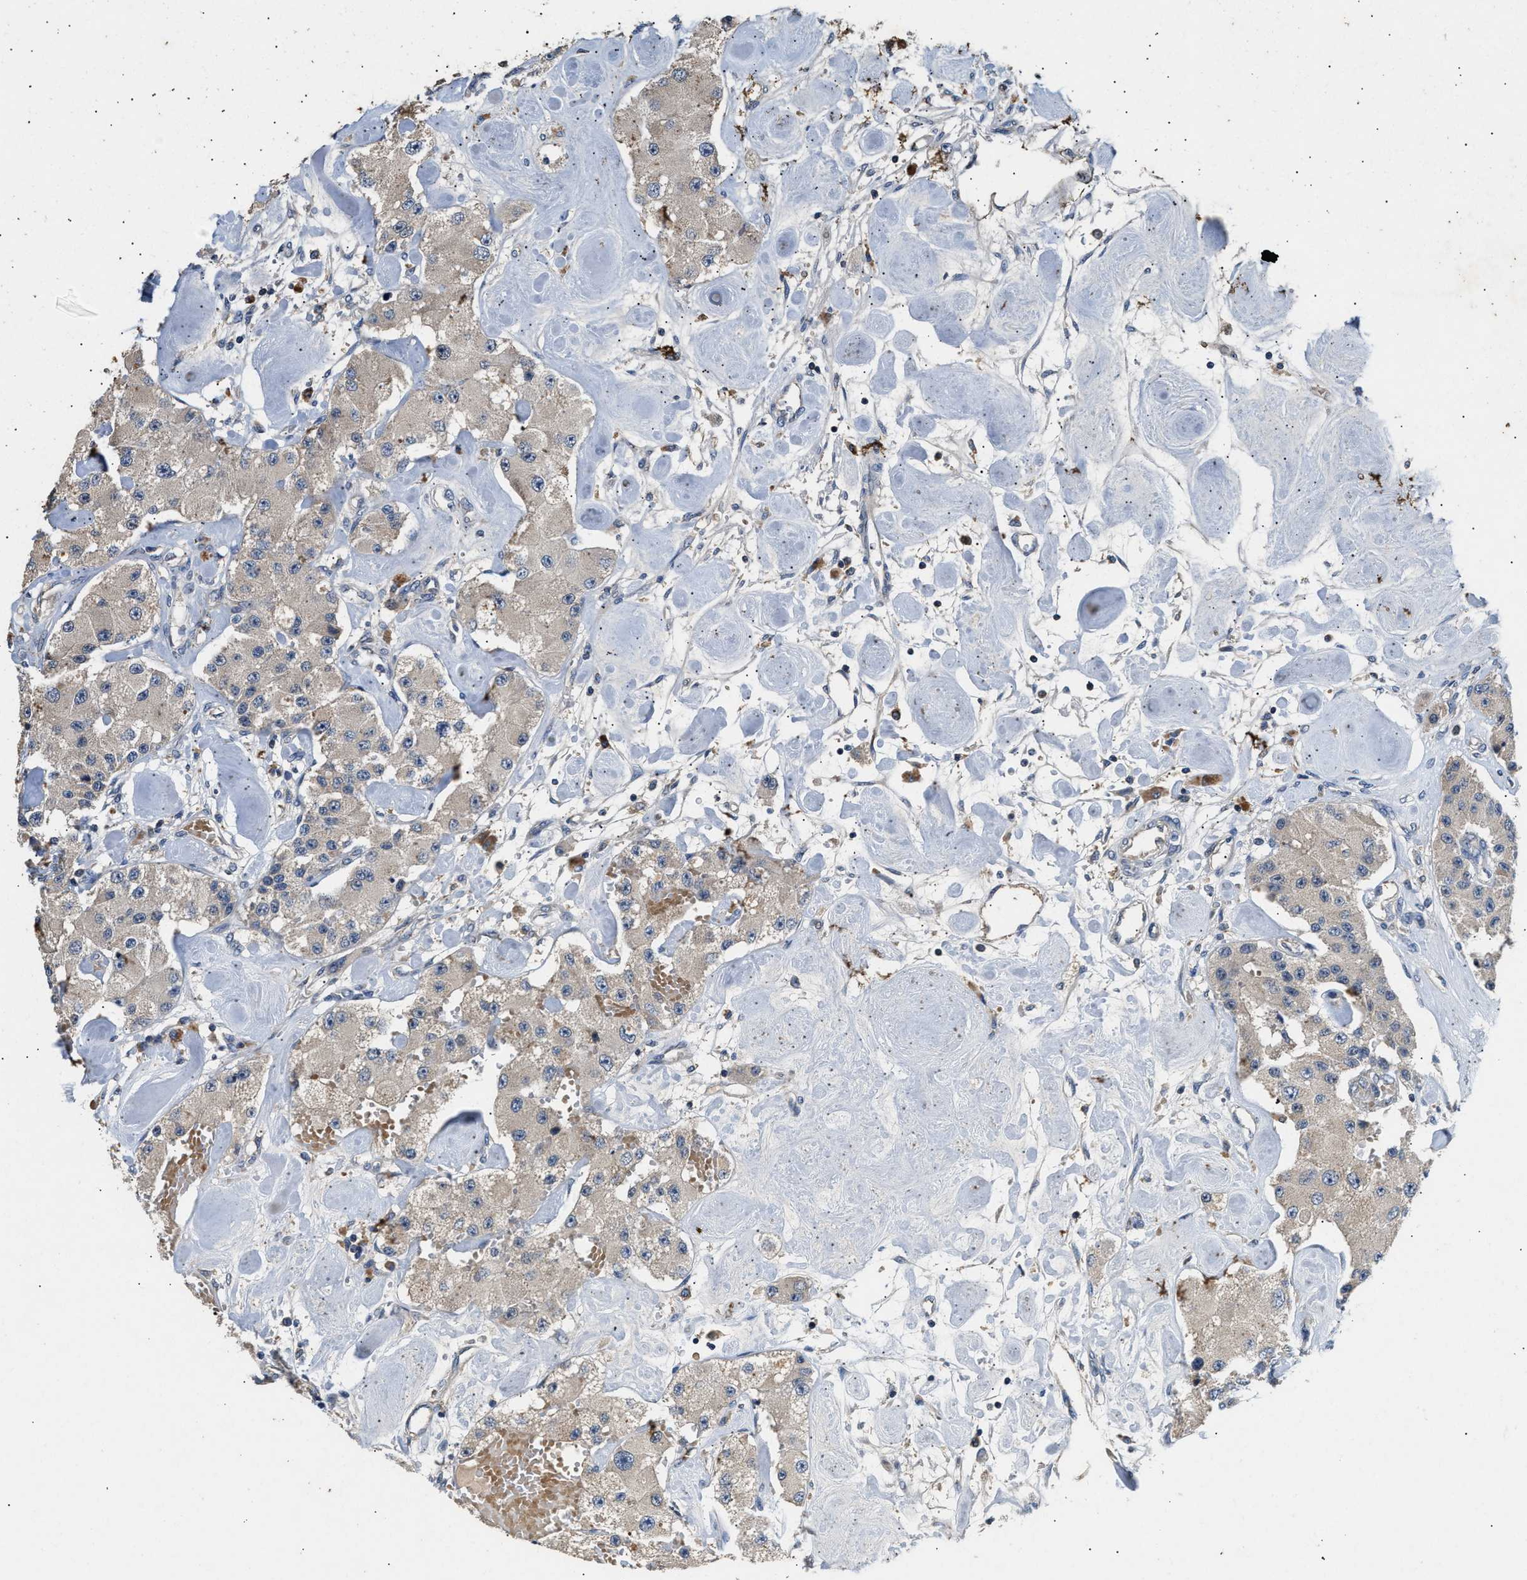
{"staining": {"intensity": "negative", "quantity": "none", "location": "none"}, "tissue": "carcinoid", "cell_type": "Tumor cells", "image_type": "cancer", "snomed": [{"axis": "morphology", "description": "Carcinoid, malignant, NOS"}, {"axis": "topography", "description": "Pancreas"}], "caption": "This image is of malignant carcinoid stained with immunohistochemistry (IHC) to label a protein in brown with the nuclei are counter-stained blue. There is no expression in tumor cells.", "gene": "IL17RC", "patient": {"sex": "male", "age": 41}}